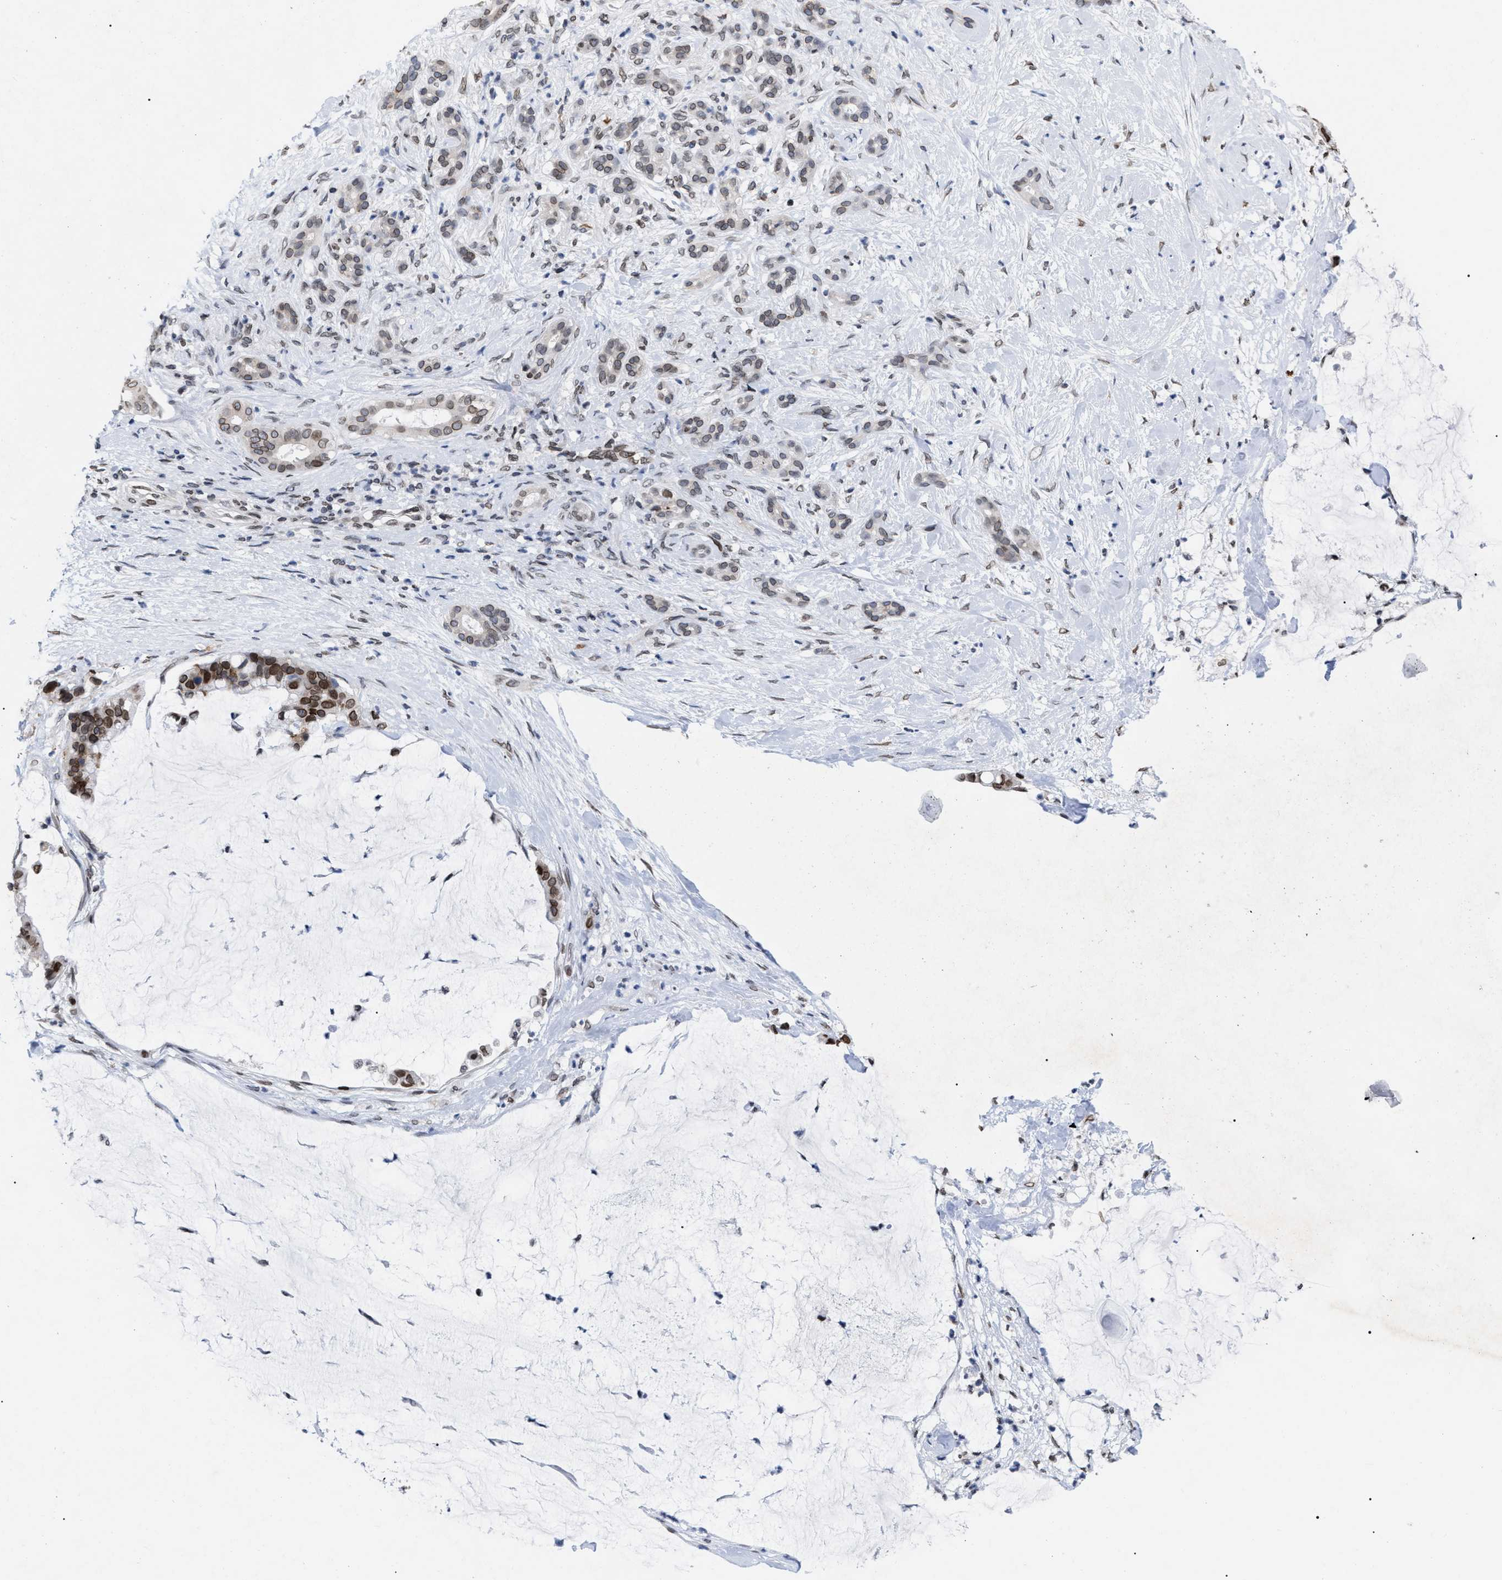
{"staining": {"intensity": "strong", "quantity": "25%-75%", "location": "cytoplasmic/membranous,nuclear"}, "tissue": "pancreatic cancer", "cell_type": "Tumor cells", "image_type": "cancer", "snomed": [{"axis": "morphology", "description": "Adenocarcinoma, NOS"}, {"axis": "topography", "description": "Pancreas"}], "caption": "An immunohistochemistry (IHC) histopathology image of neoplastic tissue is shown. Protein staining in brown shows strong cytoplasmic/membranous and nuclear positivity in adenocarcinoma (pancreatic) within tumor cells.", "gene": "TPR", "patient": {"sex": "male", "age": 41}}